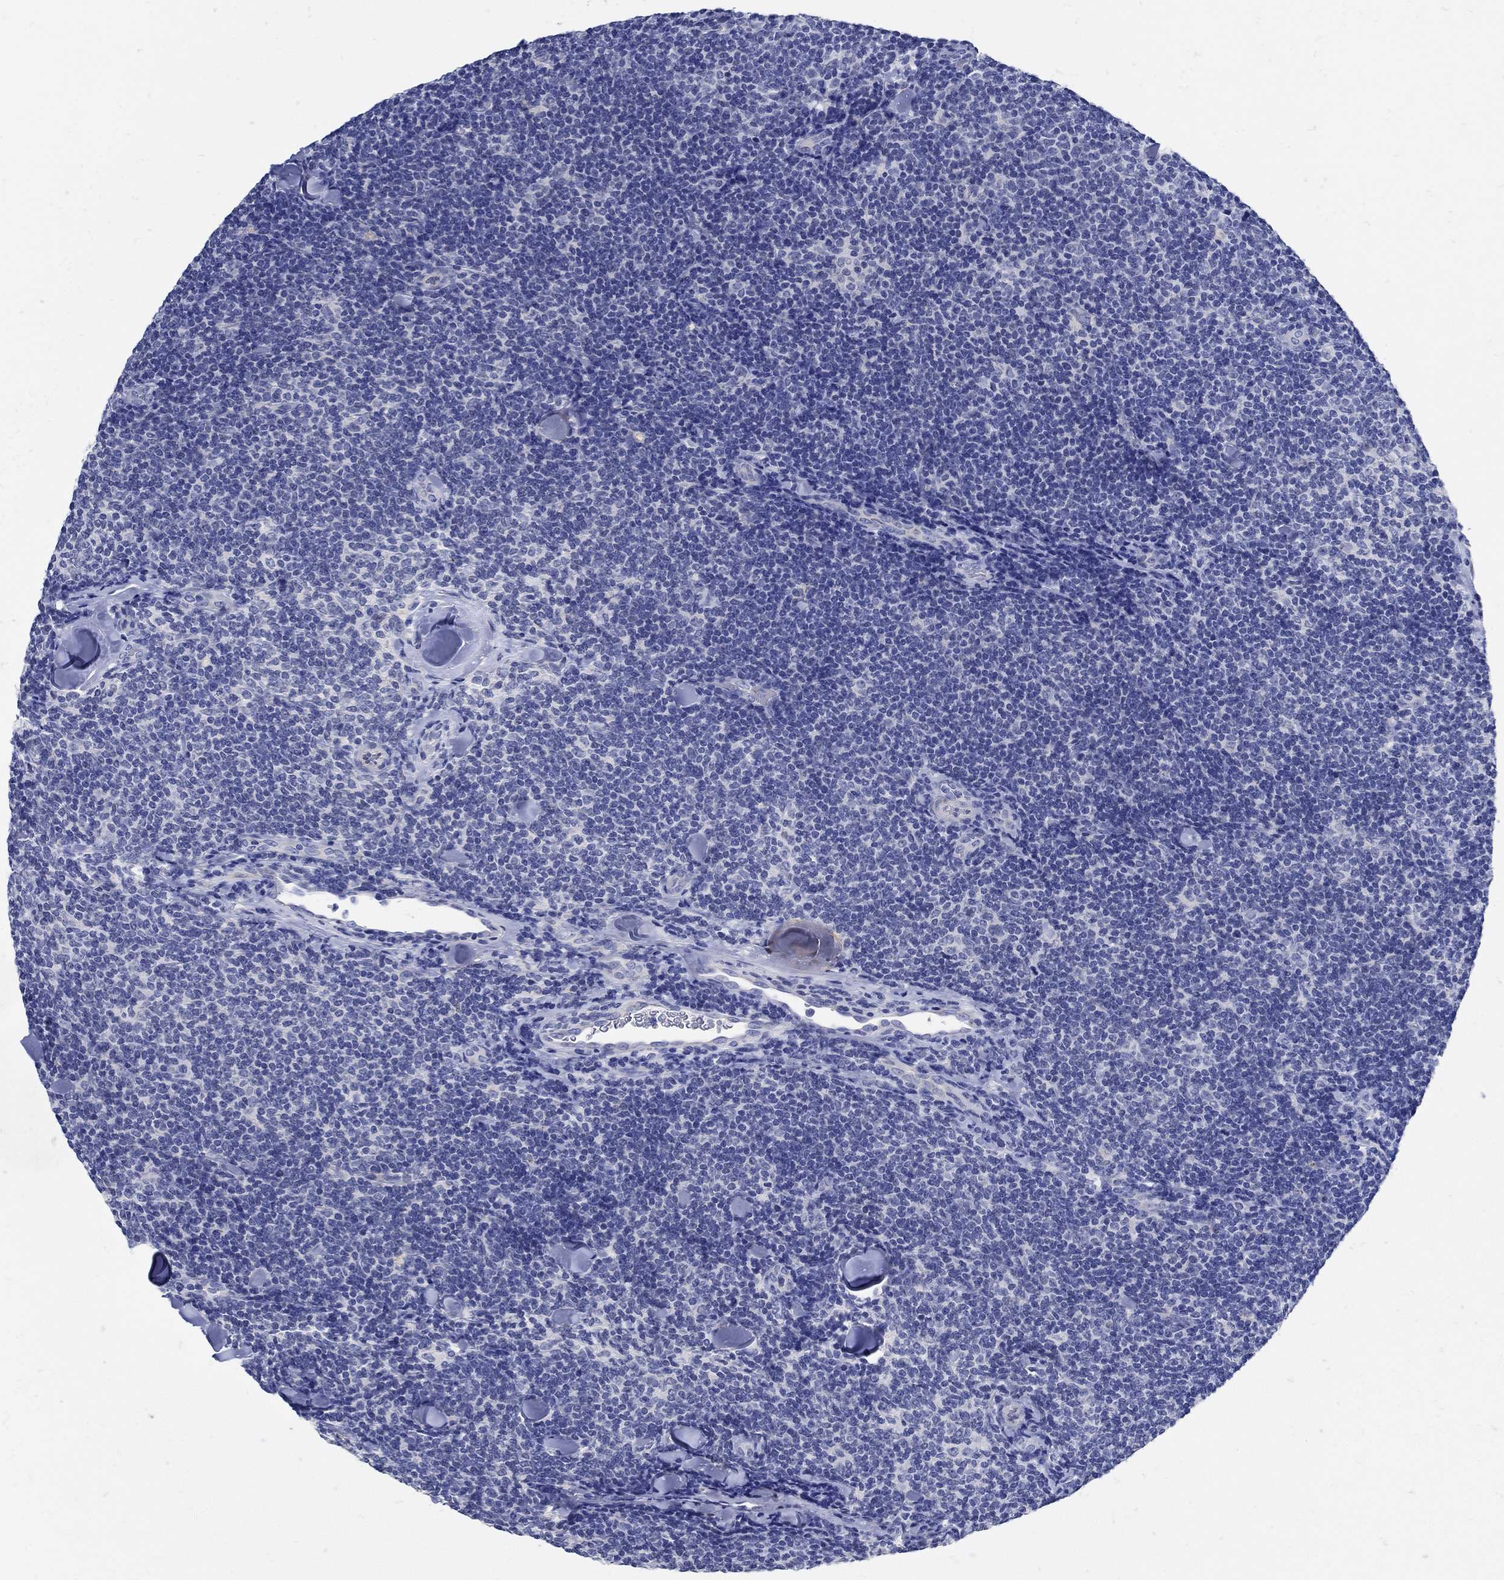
{"staining": {"intensity": "negative", "quantity": "none", "location": "none"}, "tissue": "lymphoma", "cell_type": "Tumor cells", "image_type": "cancer", "snomed": [{"axis": "morphology", "description": "Malignant lymphoma, non-Hodgkin's type, Low grade"}, {"axis": "topography", "description": "Lymph node"}], "caption": "DAB (3,3'-diaminobenzidine) immunohistochemical staining of human lymphoma demonstrates no significant staining in tumor cells. (DAB immunohistochemistry (IHC) visualized using brightfield microscopy, high magnification).", "gene": "NOS1", "patient": {"sex": "female", "age": 56}}